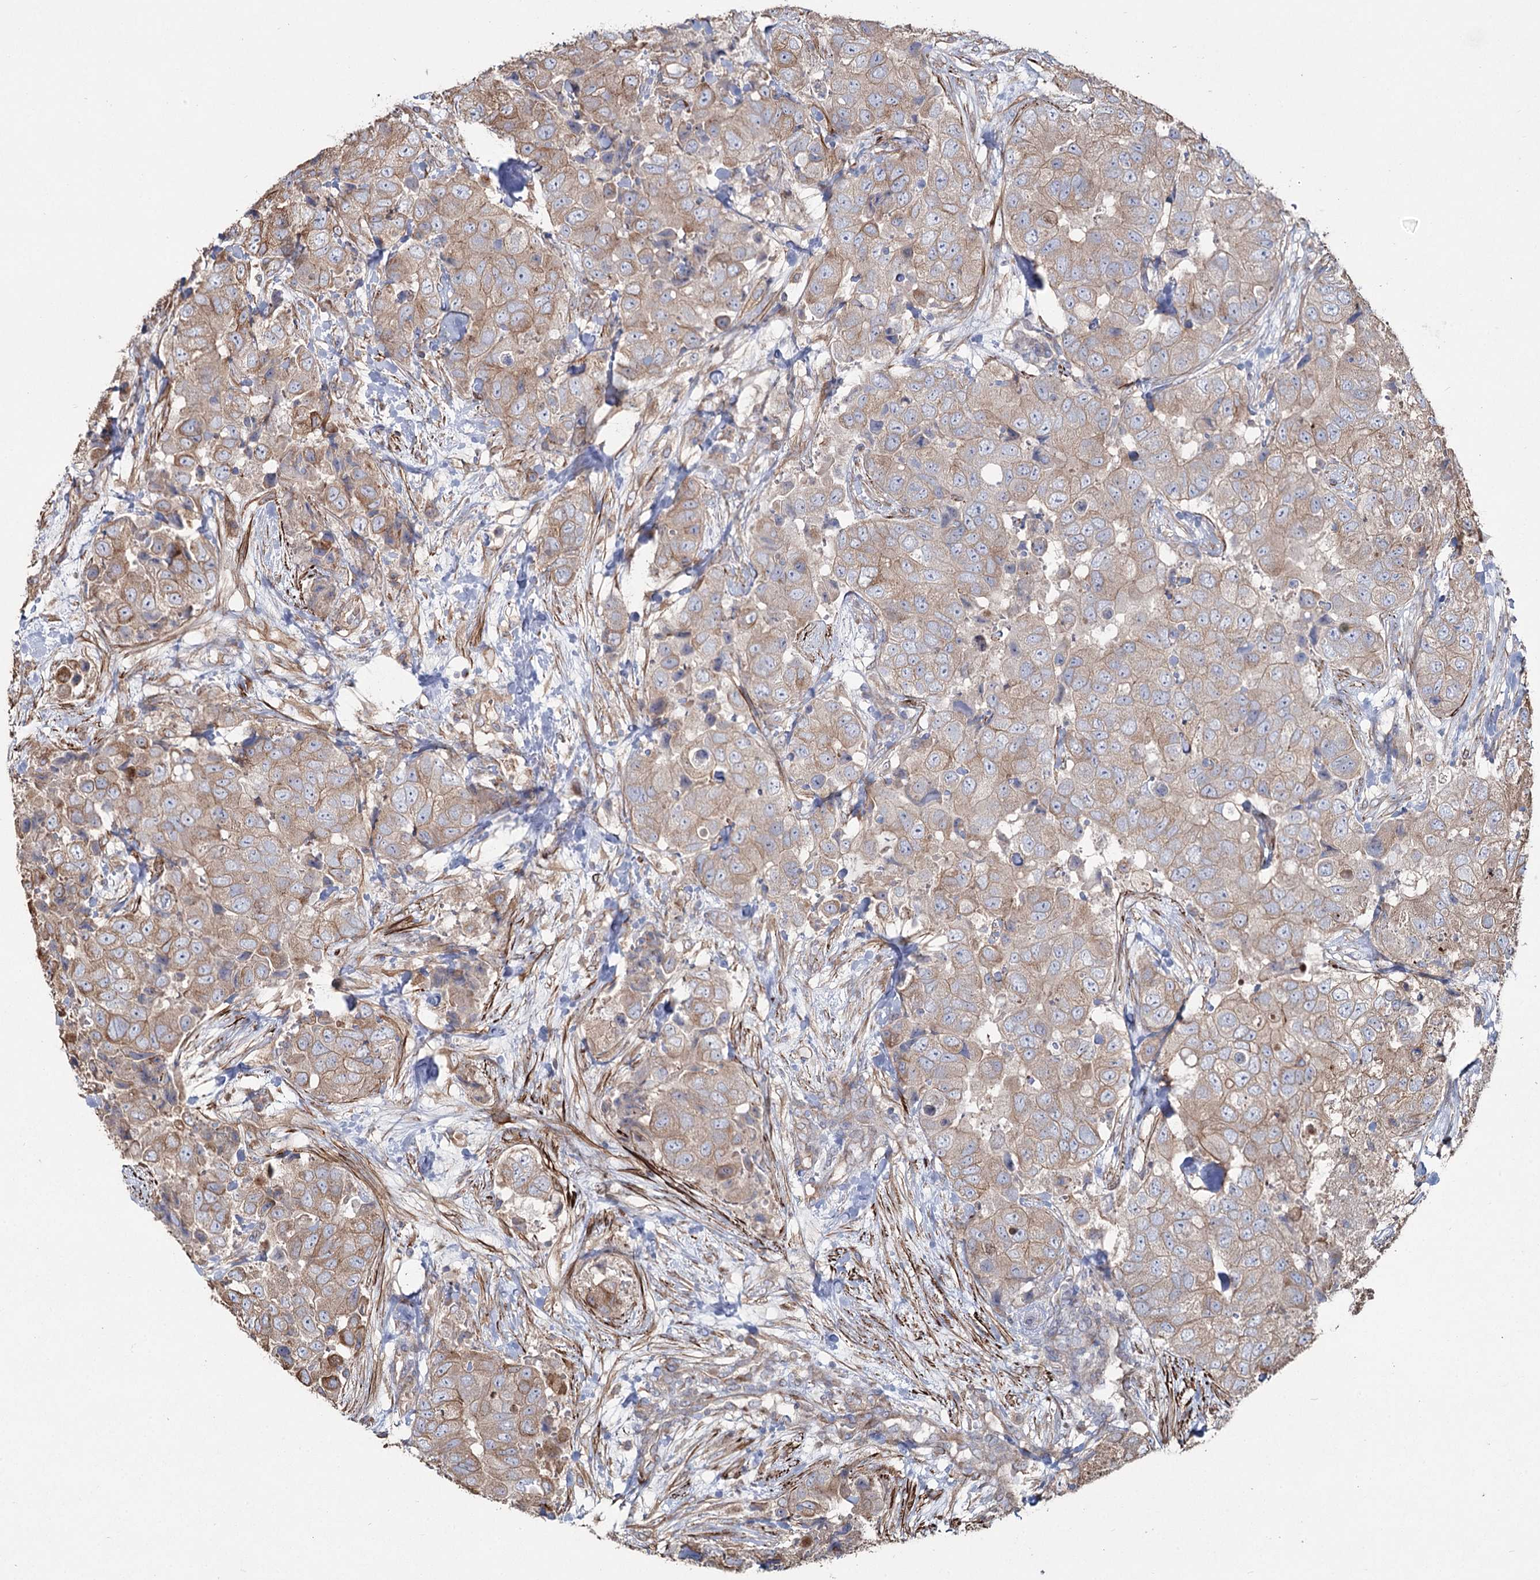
{"staining": {"intensity": "weak", "quantity": ">75%", "location": "cytoplasmic/membranous"}, "tissue": "breast cancer", "cell_type": "Tumor cells", "image_type": "cancer", "snomed": [{"axis": "morphology", "description": "Duct carcinoma"}, {"axis": "topography", "description": "Breast"}], "caption": "Human invasive ductal carcinoma (breast) stained with a protein marker displays weak staining in tumor cells.", "gene": "SUMF1", "patient": {"sex": "female", "age": 62}}